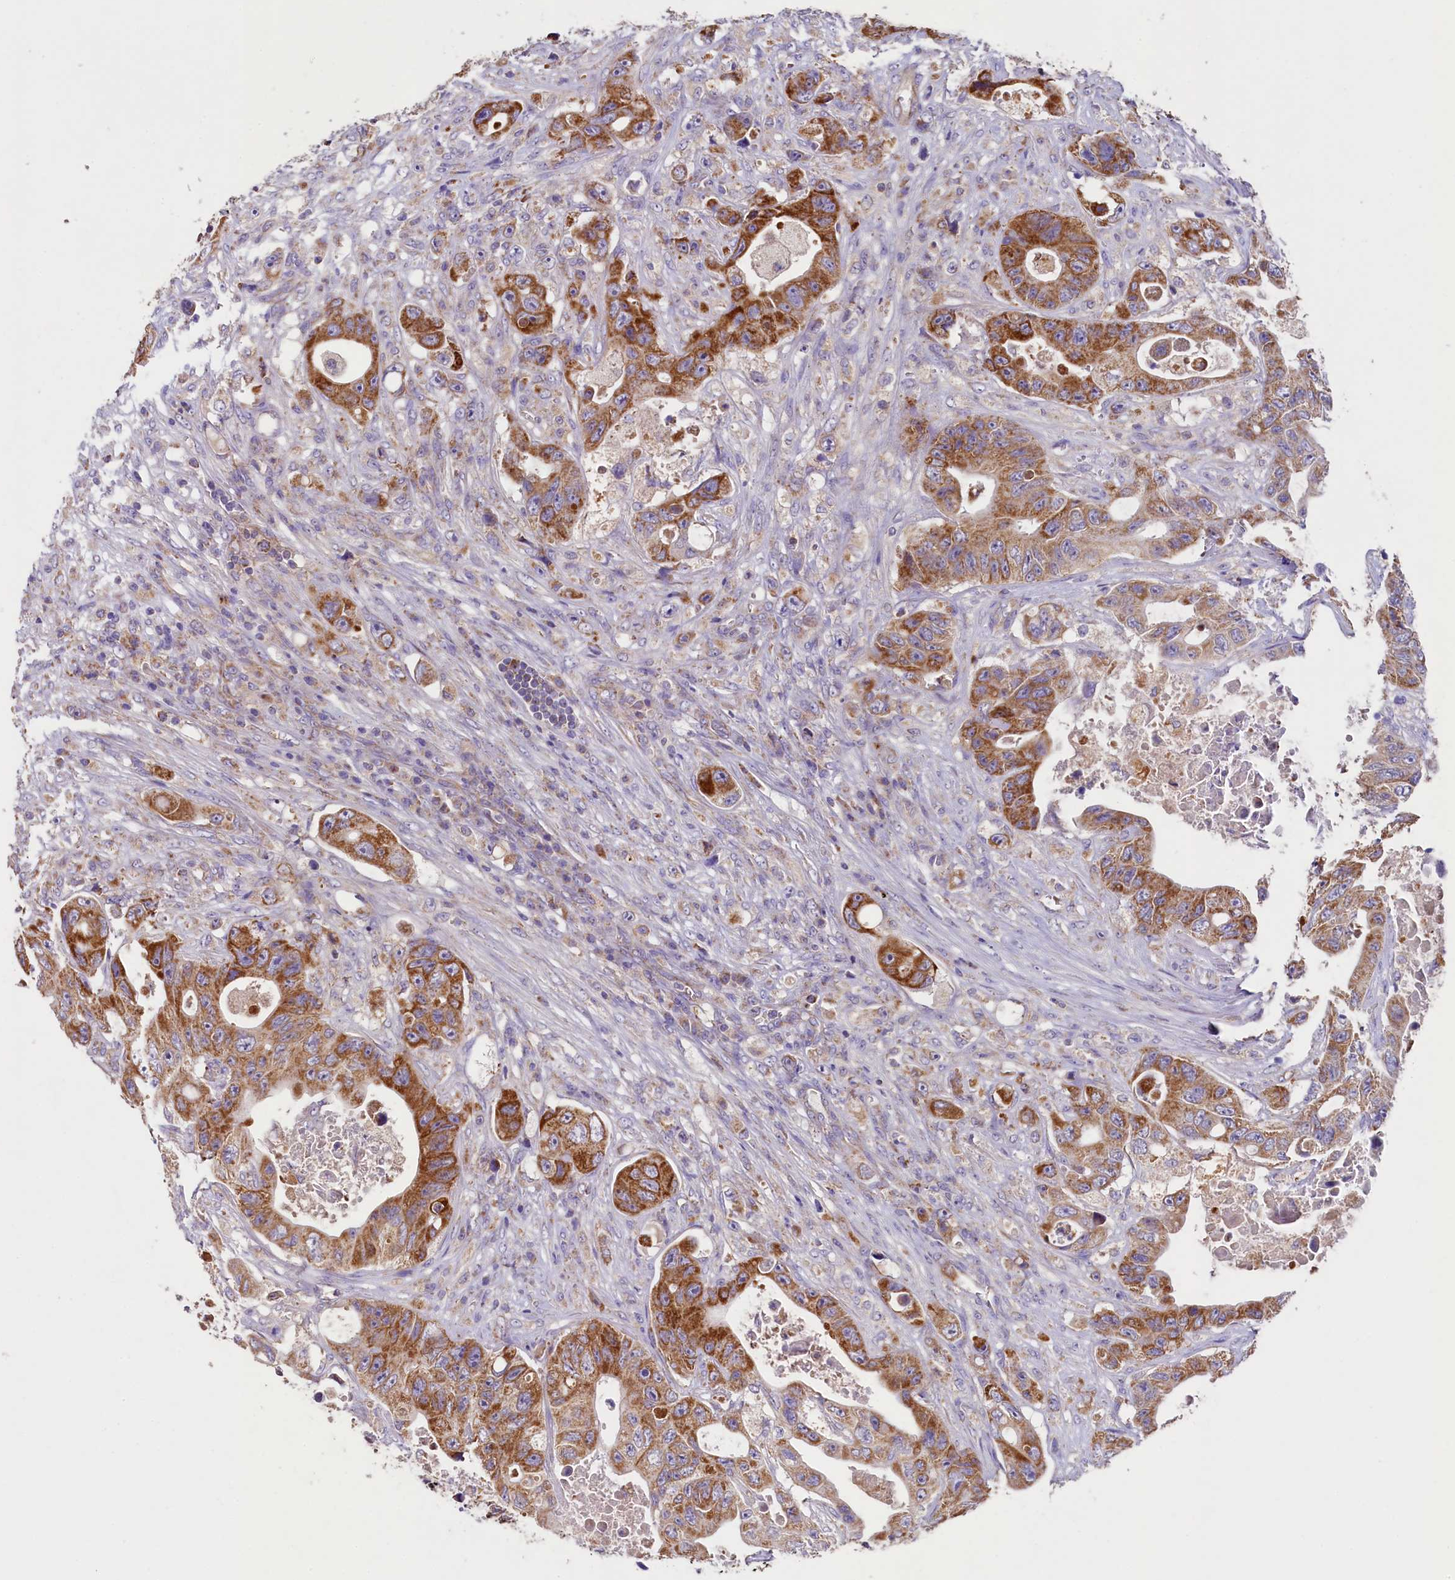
{"staining": {"intensity": "strong", "quantity": ">75%", "location": "cytoplasmic/membranous"}, "tissue": "colorectal cancer", "cell_type": "Tumor cells", "image_type": "cancer", "snomed": [{"axis": "morphology", "description": "Adenocarcinoma, NOS"}, {"axis": "topography", "description": "Colon"}], "caption": "A brown stain labels strong cytoplasmic/membranous positivity of a protein in adenocarcinoma (colorectal) tumor cells.", "gene": "PMPCB", "patient": {"sex": "female", "age": 46}}